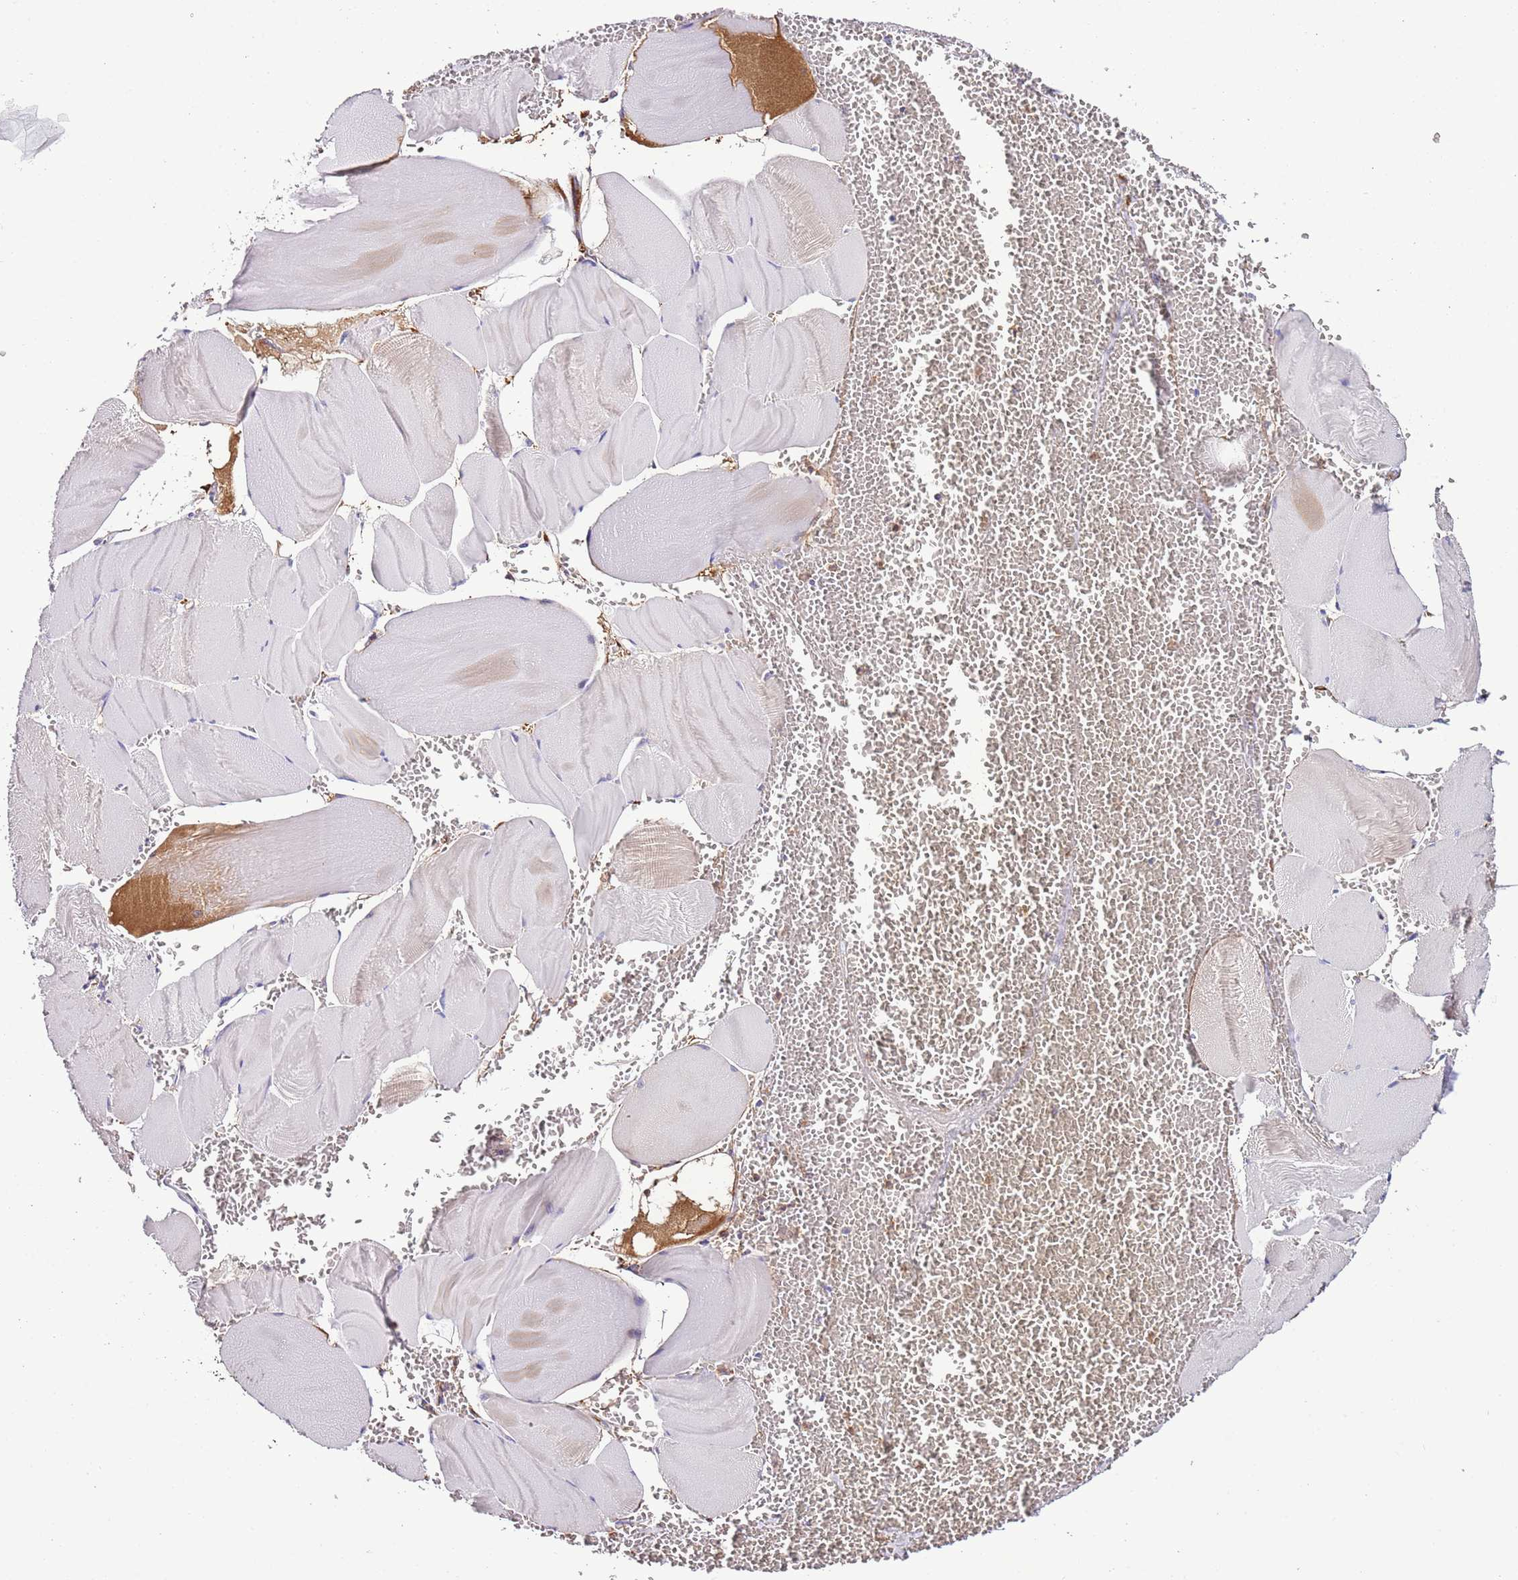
{"staining": {"intensity": "moderate", "quantity": "<25%", "location": "cytoplasmic/membranous"}, "tissue": "skeletal muscle", "cell_type": "Myocytes", "image_type": "normal", "snomed": [{"axis": "morphology", "description": "Normal tissue, NOS"}, {"axis": "morphology", "description": "Basal cell carcinoma"}, {"axis": "topography", "description": "Skeletal muscle"}], "caption": "An immunohistochemistry micrograph of benign tissue is shown. Protein staining in brown highlights moderate cytoplasmic/membranous positivity in skeletal muscle within myocytes. Immunohistochemistry stains the protein in brown and the nuclei are stained blue.", "gene": "FAM174C", "patient": {"sex": "female", "age": 64}}